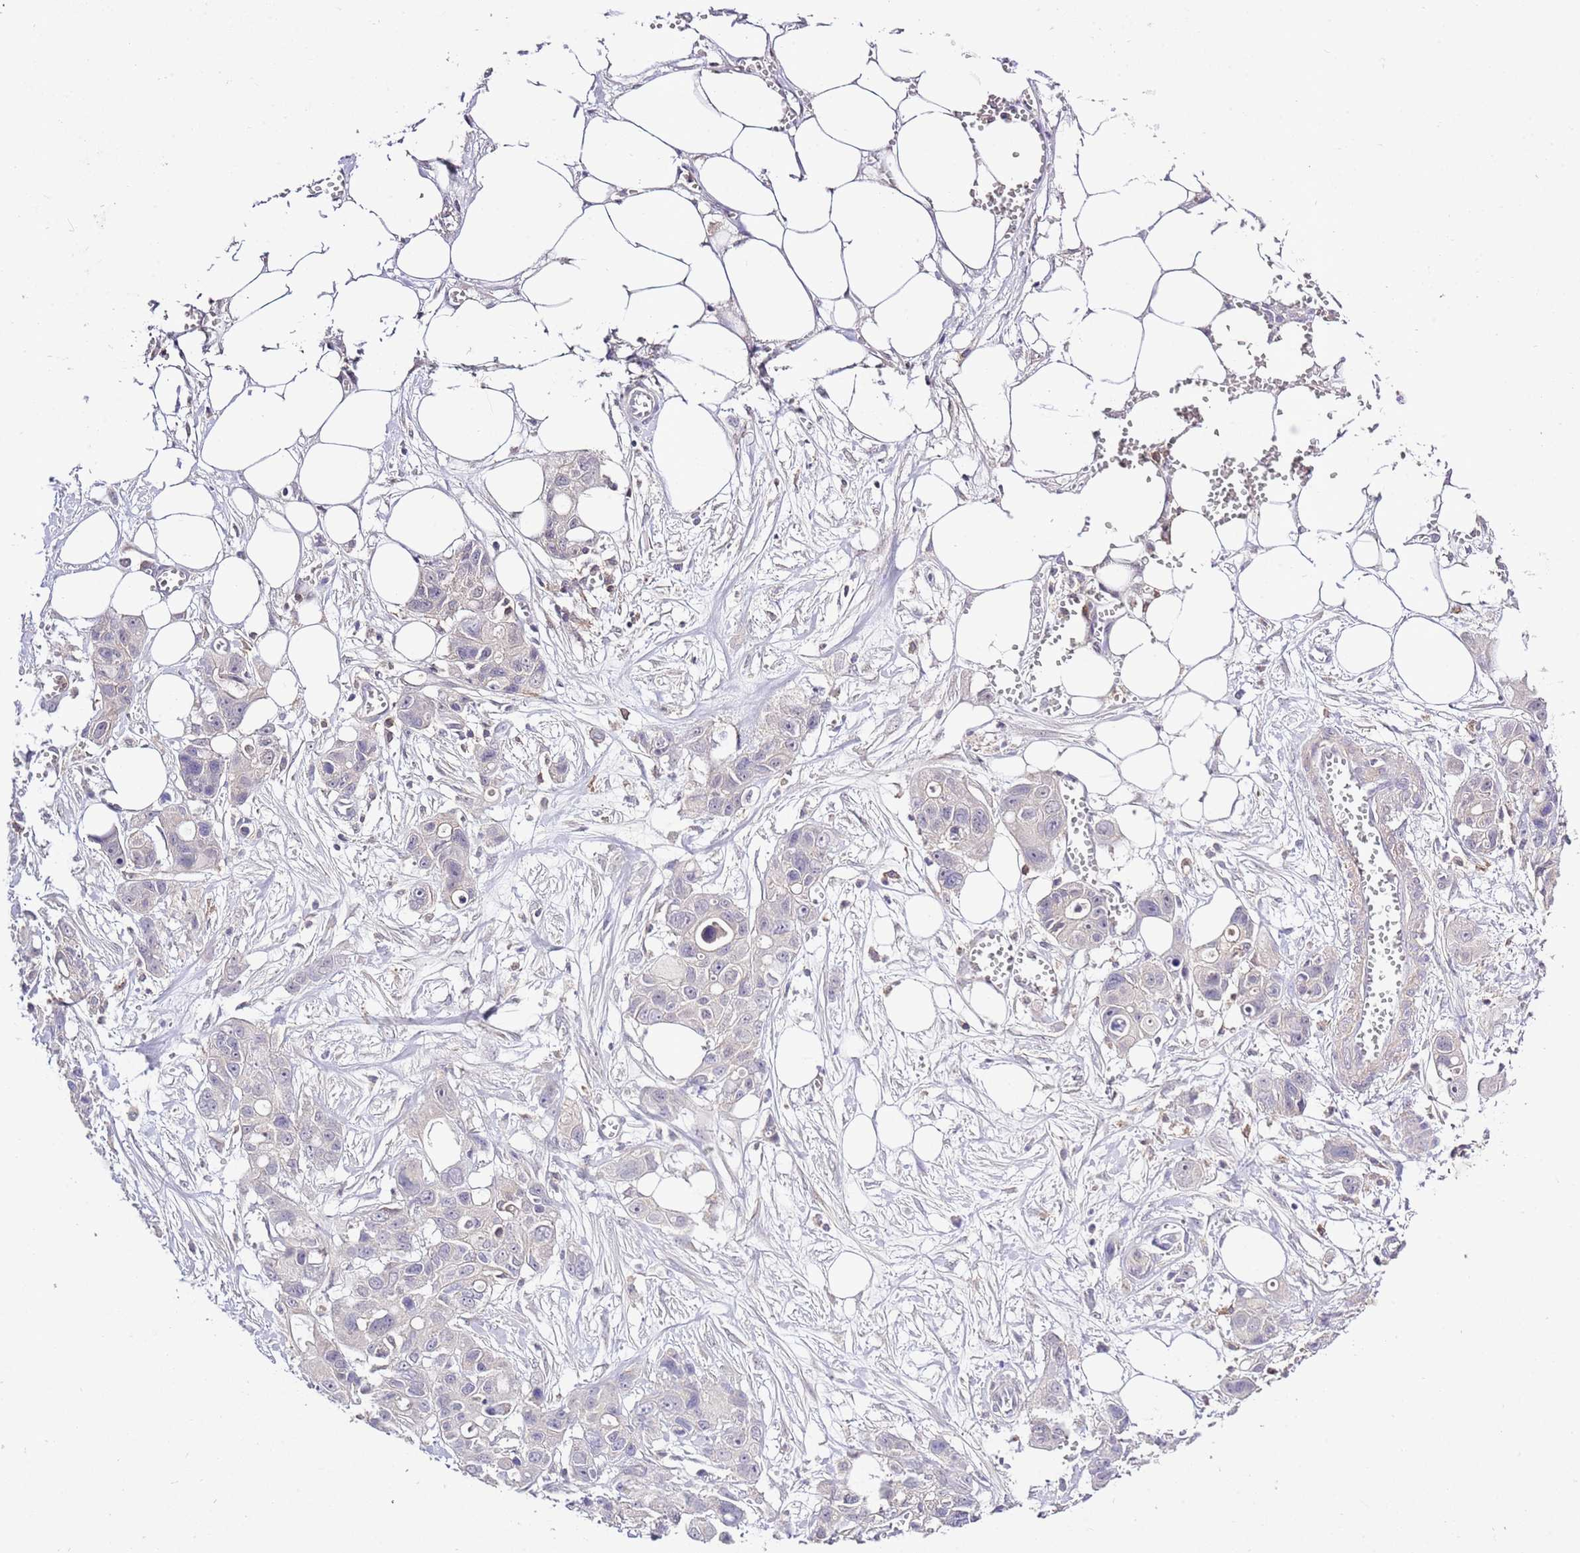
{"staining": {"intensity": "negative", "quantity": "none", "location": "none"}, "tissue": "ovarian cancer", "cell_type": "Tumor cells", "image_type": "cancer", "snomed": [{"axis": "morphology", "description": "Cystadenocarcinoma, mucinous, NOS"}, {"axis": "topography", "description": "Ovary"}], "caption": "Immunohistochemistry (IHC) of ovarian mucinous cystadenocarcinoma shows no positivity in tumor cells.", "gene": "EFHD1", "patient": {"sex": "female", "age": 70}}